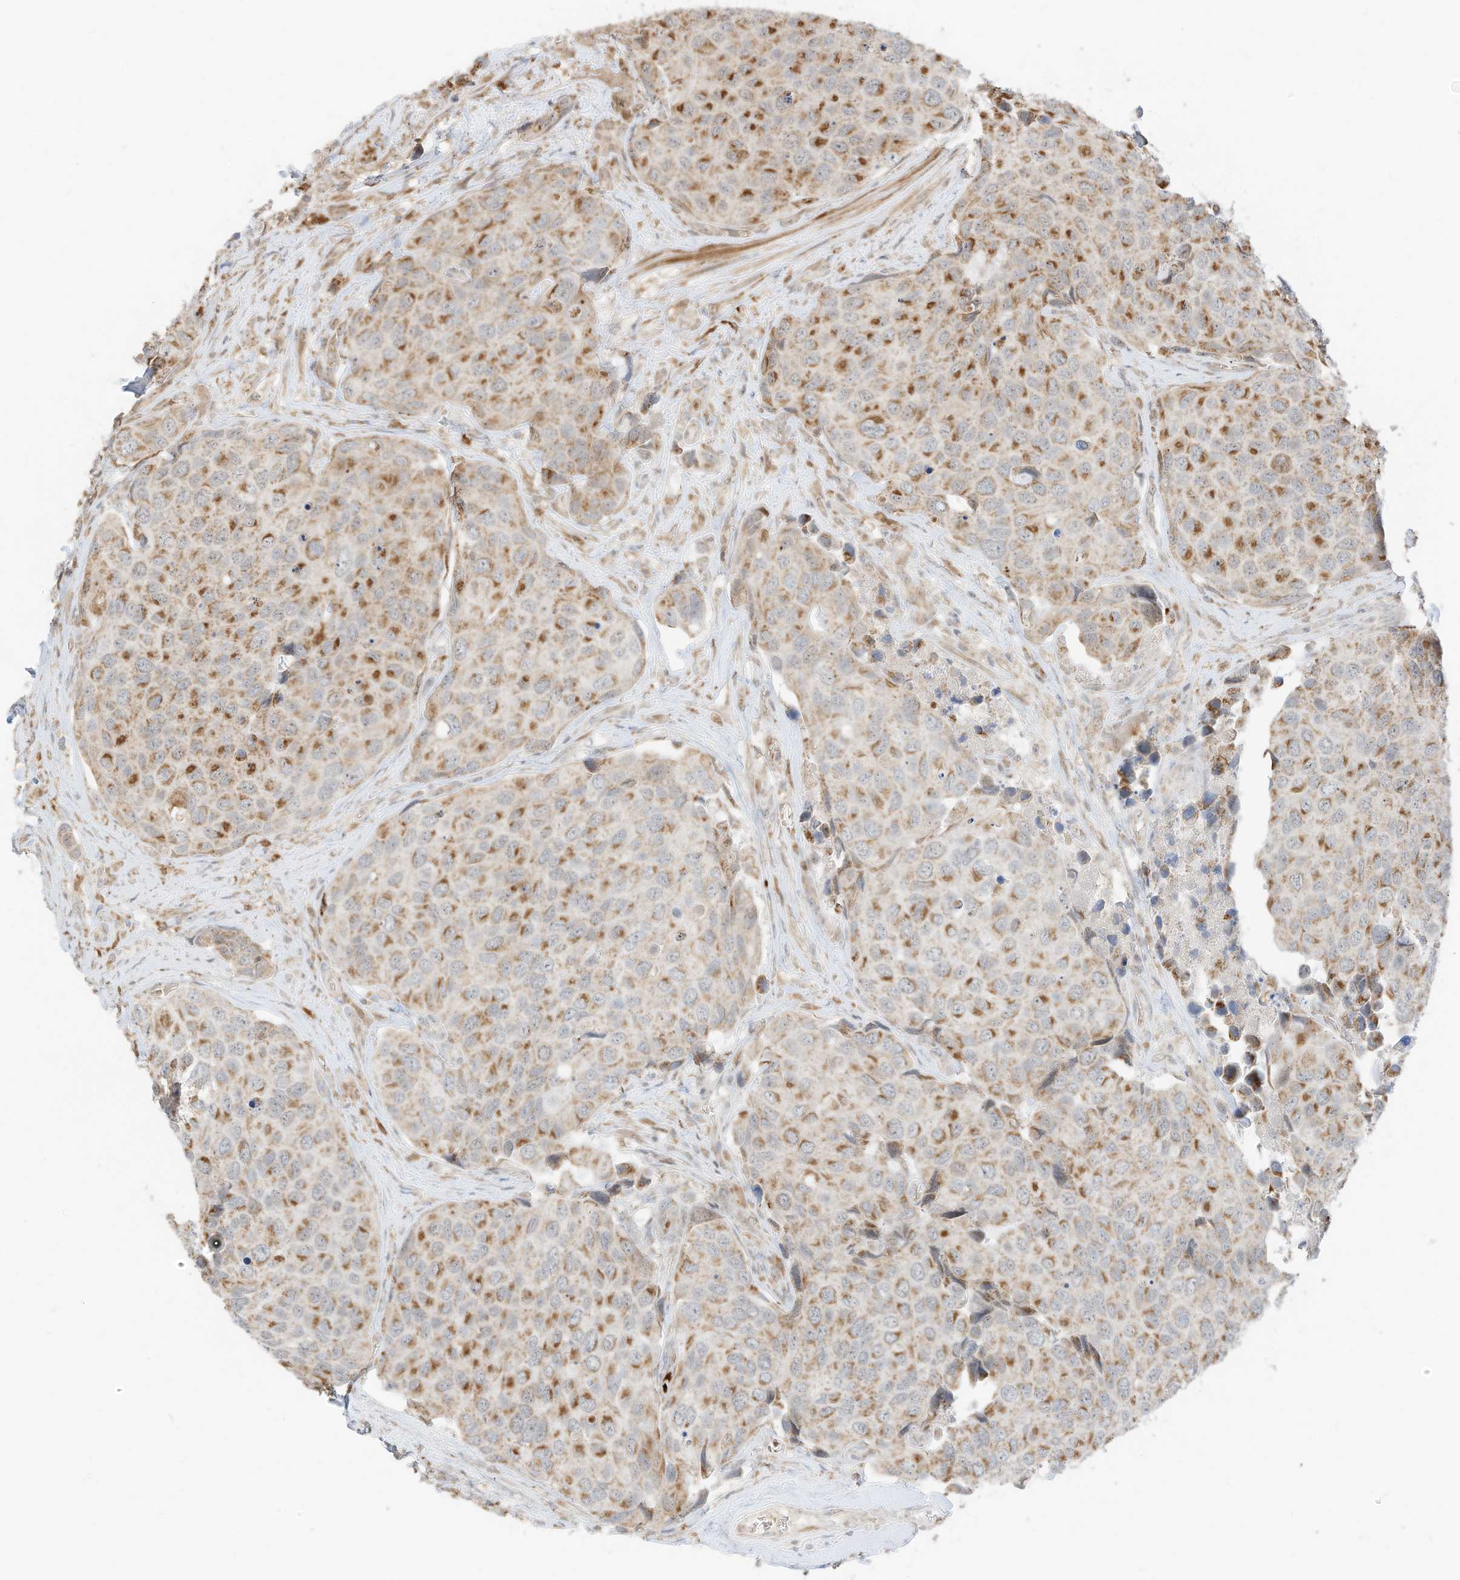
{"staining": {"intensity": "moderate", "quantity": ">75%", "location": "cytoplasmic/membranous"}, "tissue": "urothelial cancer", "cell_type": "Tumor cells", "image_type": "cancer", "snomed": [{"axis": "morphology", "description": "Urothelial carcinoma, High grade"}, {"axis": "topography", "description": "Urinary bladder"}], "caption": "Human high-grade urothelial carcinoma stained for a protein (brown) reveals moderate cytoplasmic/membranous positive staining in approximately >75% of tumor cells.", "gene": "MTUS2", "patient": {"sex": "male", "age": 74}}